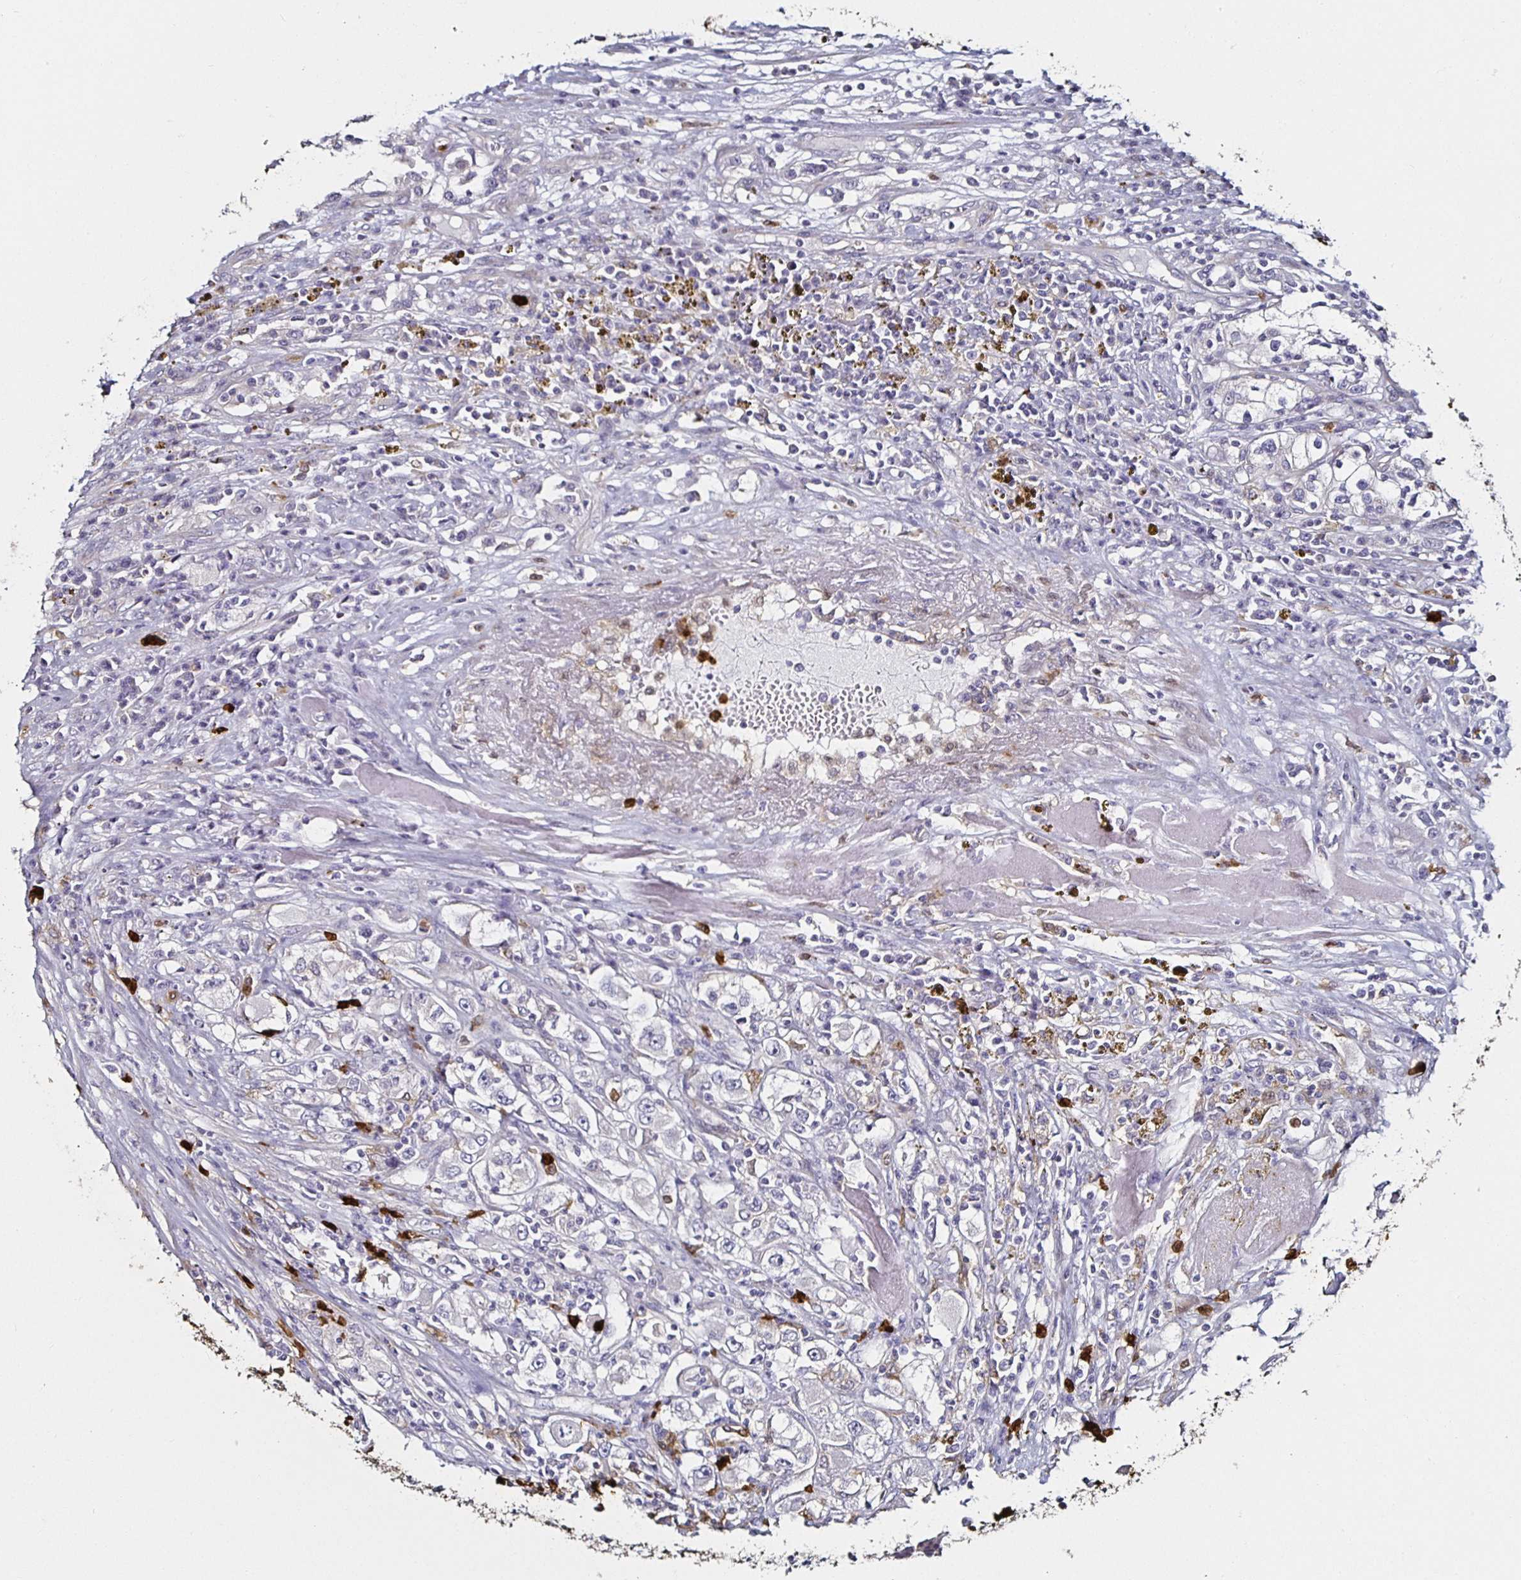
{"staining": {"intensity": "negative", "quantity": "none", "location": "none"}, "tissue": "renal cancer", "cell_type": "Tumor cells", "image_type": "cancer", "snomed": [{"axis": "morphology", "description": "Adenocarcinoma, NOS"}, {"axis": "topography", "description": "Kidney"}], "caption": "A high-resolution photomicrograph shows IHC staining of renal cancer, which reveals no significant positivity in tumor cells.", "gene": "TLR4", "patient": {"sex": "female", "age": 52}}